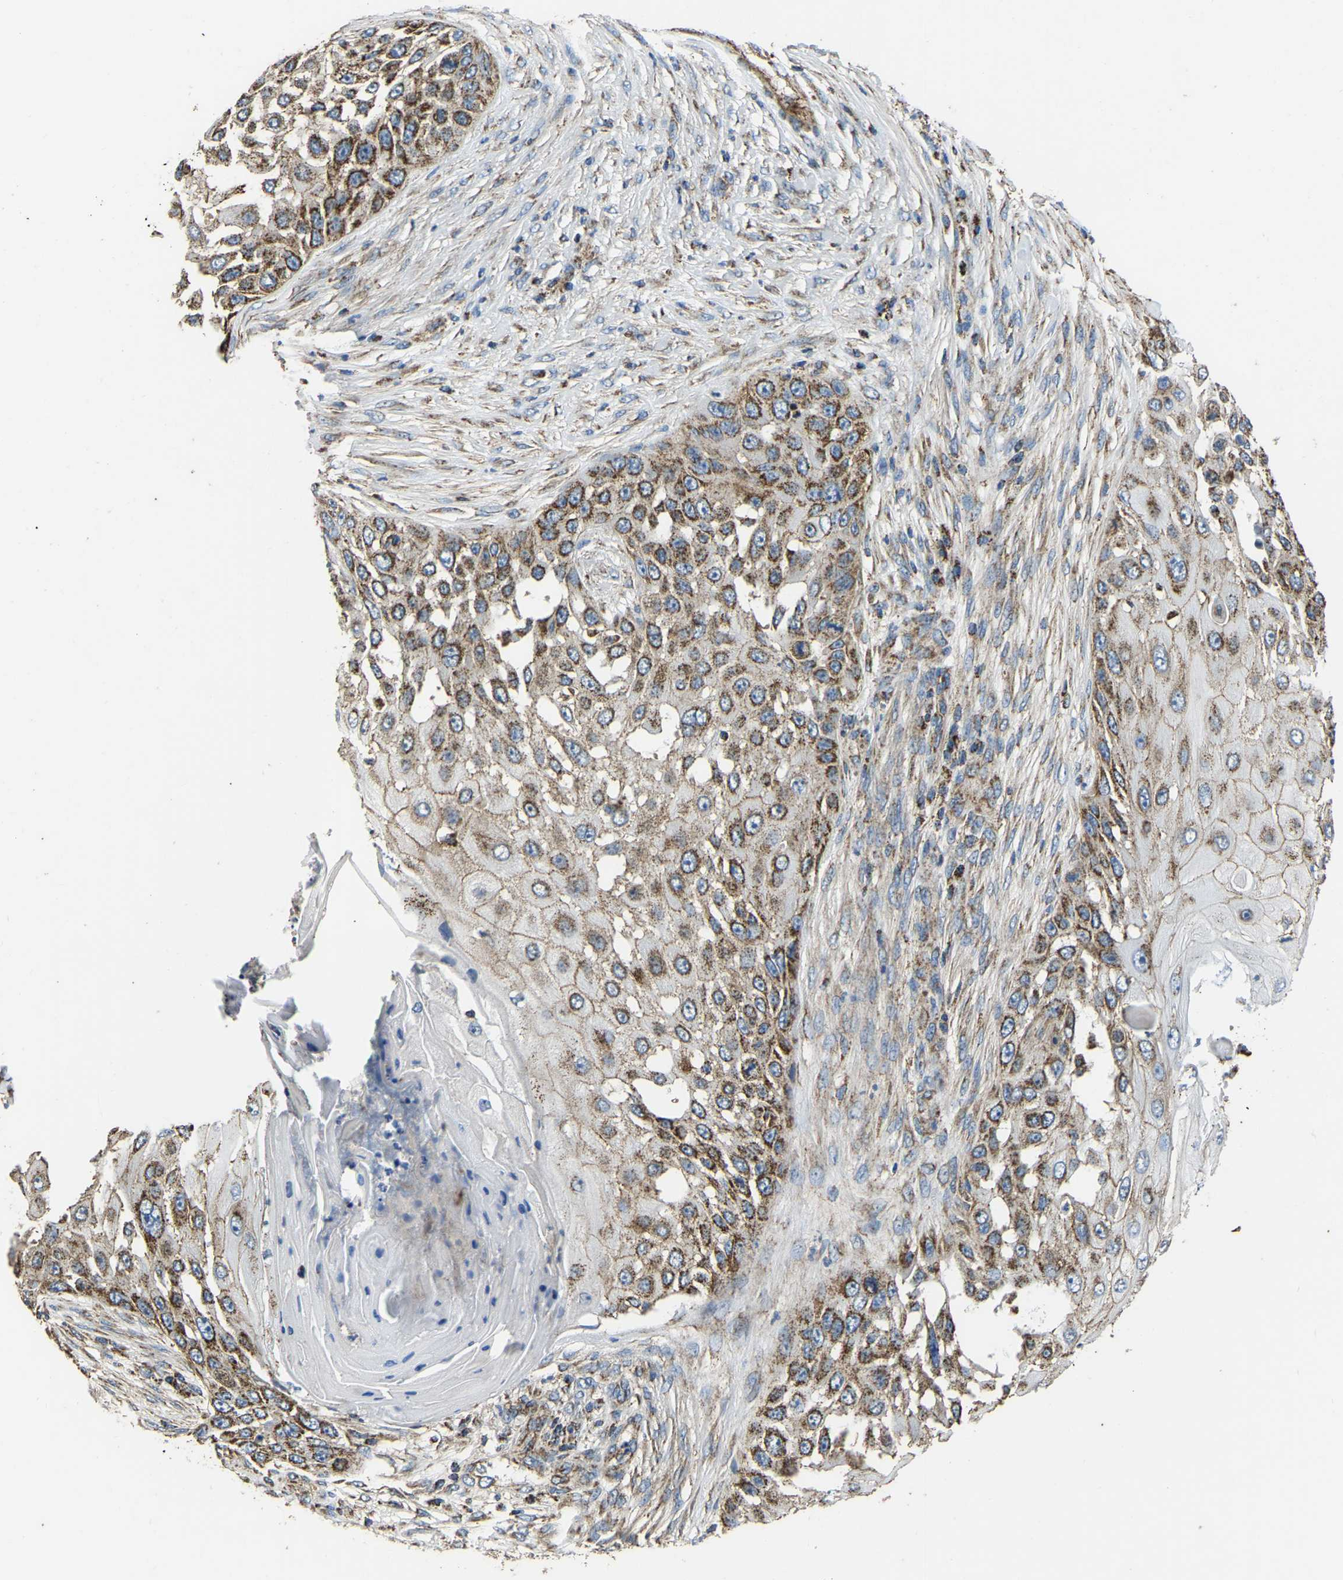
{"staining": {"intensity": "moderate", "quantity": ">75%", "location": "cytoplasmic/membranous"}, "tissue": "skin cancer", "cell_type": "Tumor cells", "image_type": "cancer", "snomed": [{"axis": "morphology", "description": "Squamous cell carcinoma, NOS"}, {"axis": "topography", "description": "Skin"}], "caption": "Moderate cytoplasmic/membranous protein expression is identified in approximately >75% of tumor cells in squamous cell carcinoma (skin).", "gene": "ETFA", "patient": {"sex": "female", "age": 44}}